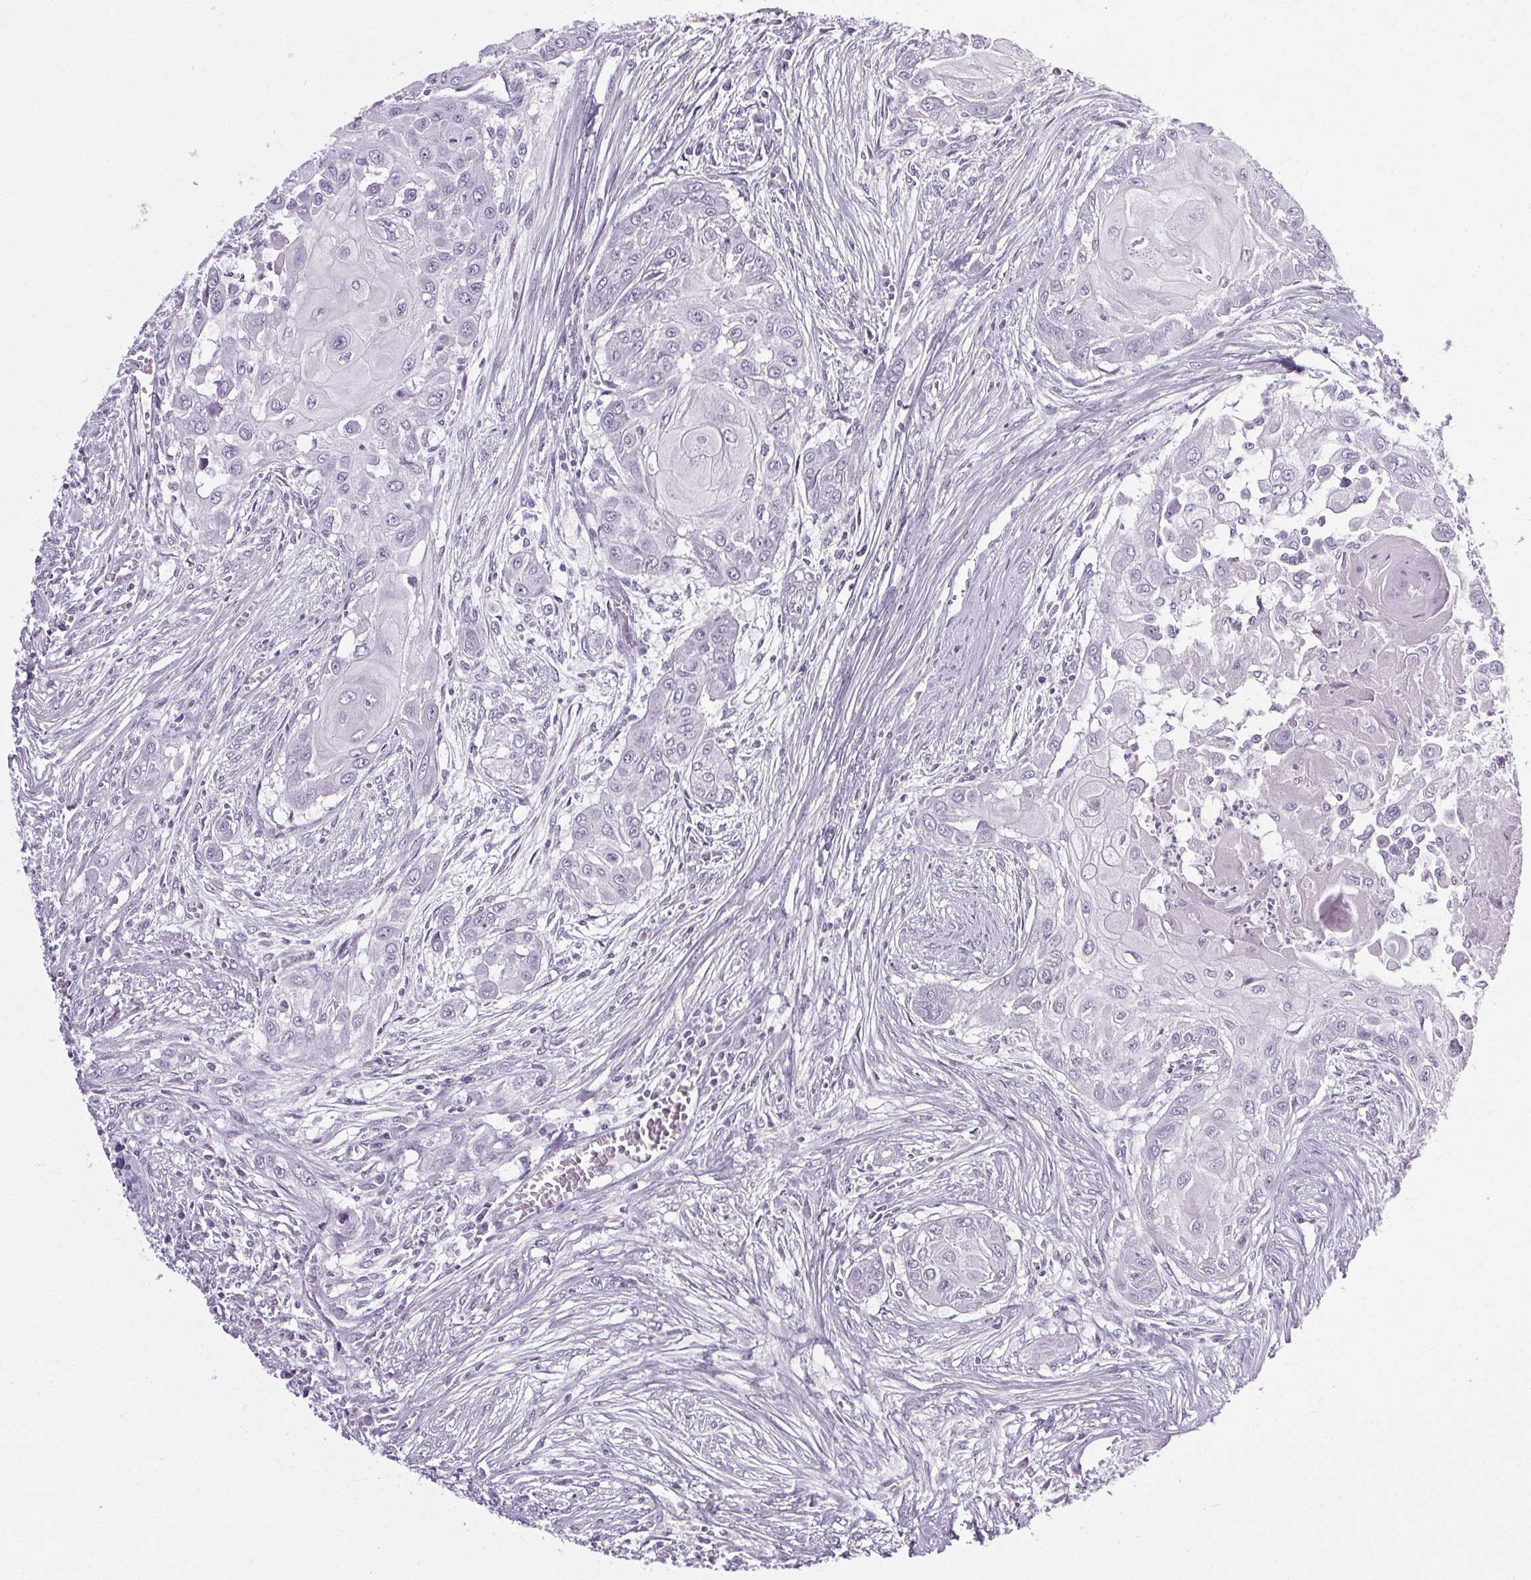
{"staining": {"intensity": "negative", "quantity": "none", "location": "none"}, "tissue": "head and neck cancer", "cell_type": "Tumor cells", "image_type": "cancer", "snomed": [{"axis": "morphology", "description": "Squamous cell carcinoma, NOS"}, {"axis": "topography", "description": "Oral tissue"}, {"axis": "topography", "description": "Head-Neck"}], "caption": "There is no significant expression in tumor cells of head and neck cancer (squamous cell carcinoma).", "gene": "ELAVL2", "patient": {"sex": "male", "age": 71}}